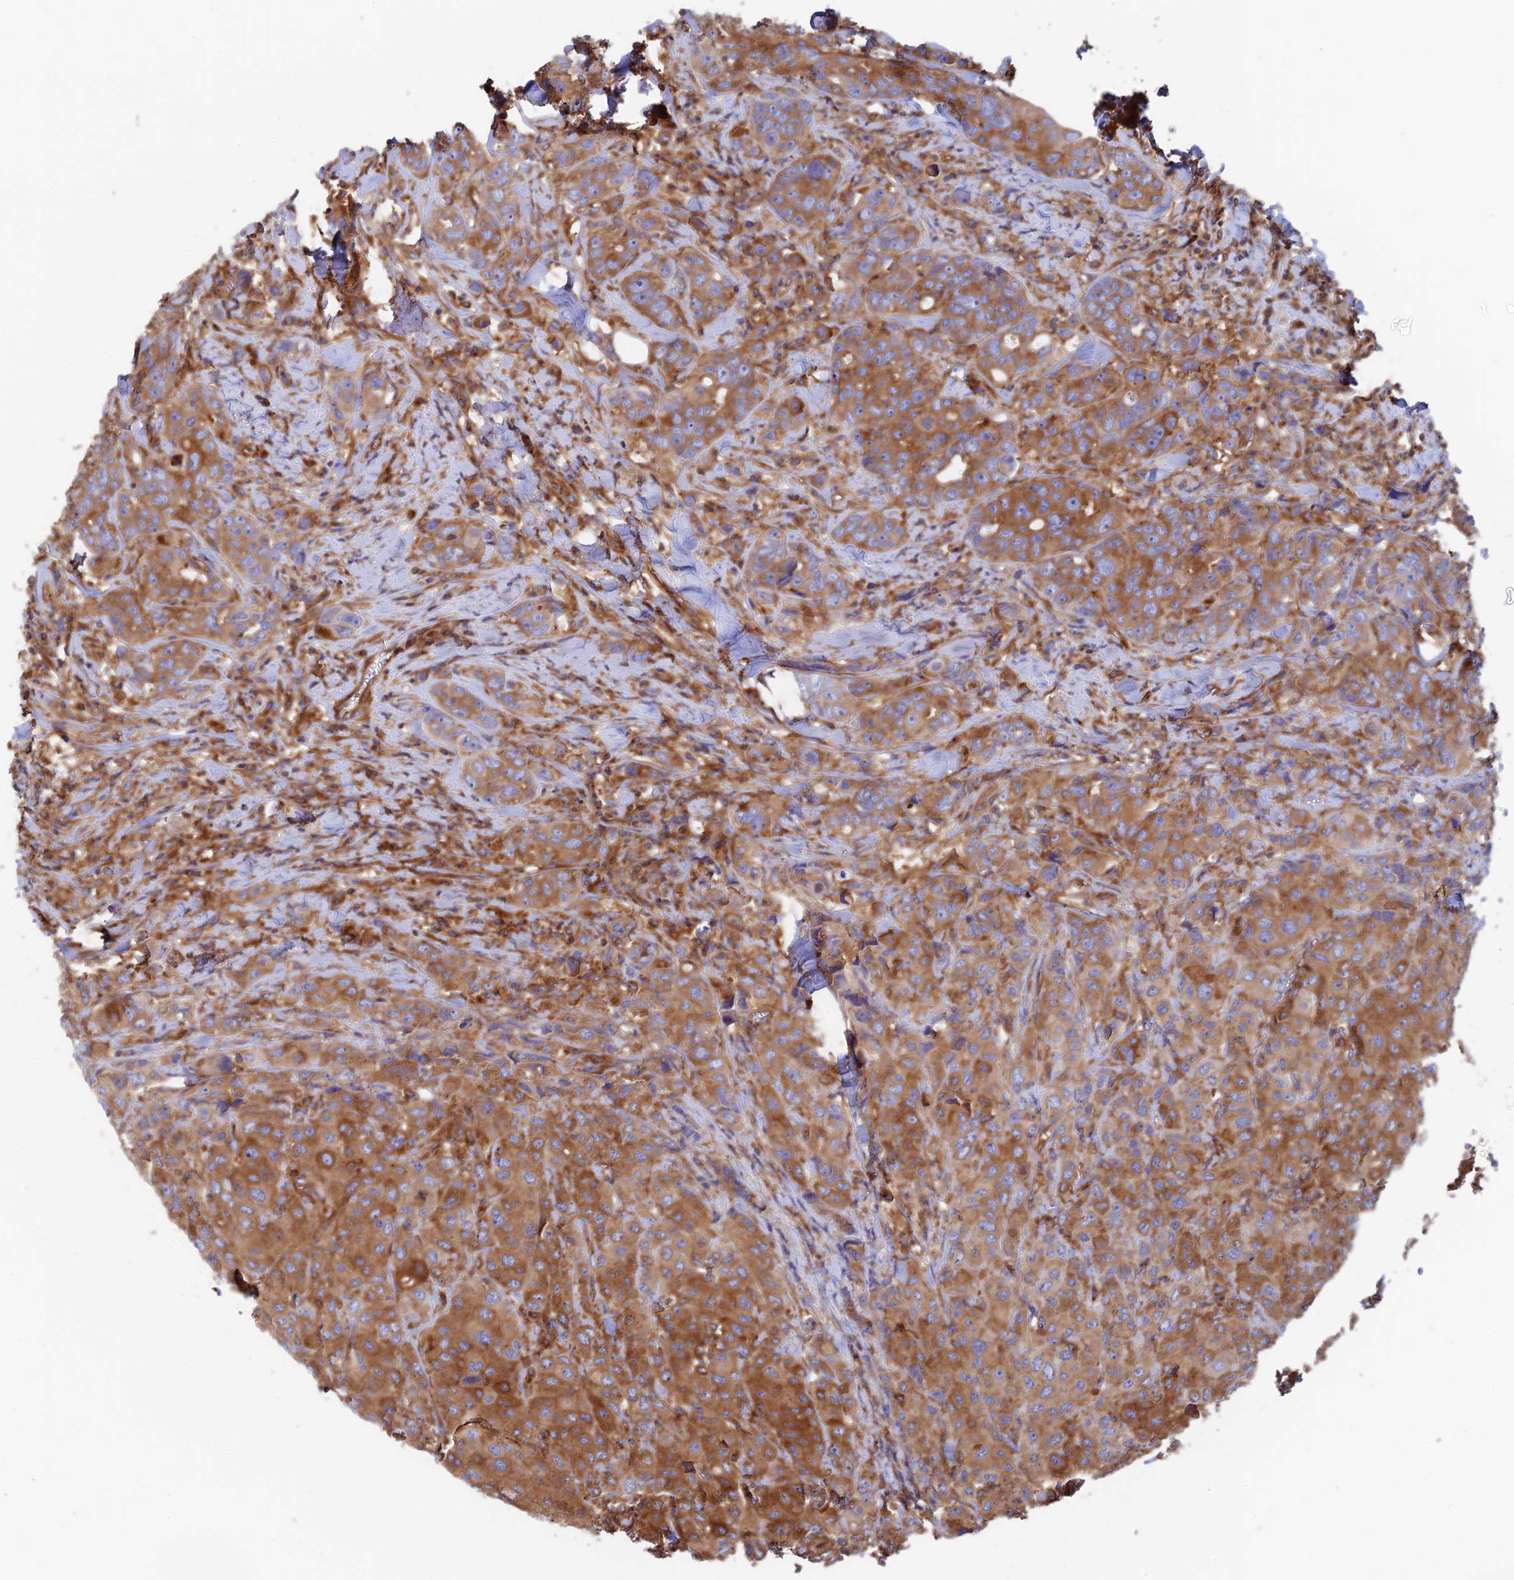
{"staining": {"intensity": "strong", "quantity": ">75%", "location": "cytoplasmic/membranous"}, "tissue": "breast cancer", "cell_type": "Tumor cells", "image_type": "cancer", "snomed": [{"axis": "morphology", "description": "Duct carcinoma"}, {"axis": "topography", "description": "Breast"}], "caption": "Immunohistochemistry (IHC) (DAB) staining of breast intraductal carcinoma reveals strong cytoplasmic/membranous protein positivity in approximately >75% of tumor cells.", "gene": "DCTN2", "patient": {"sex": "female", "age": 43}}